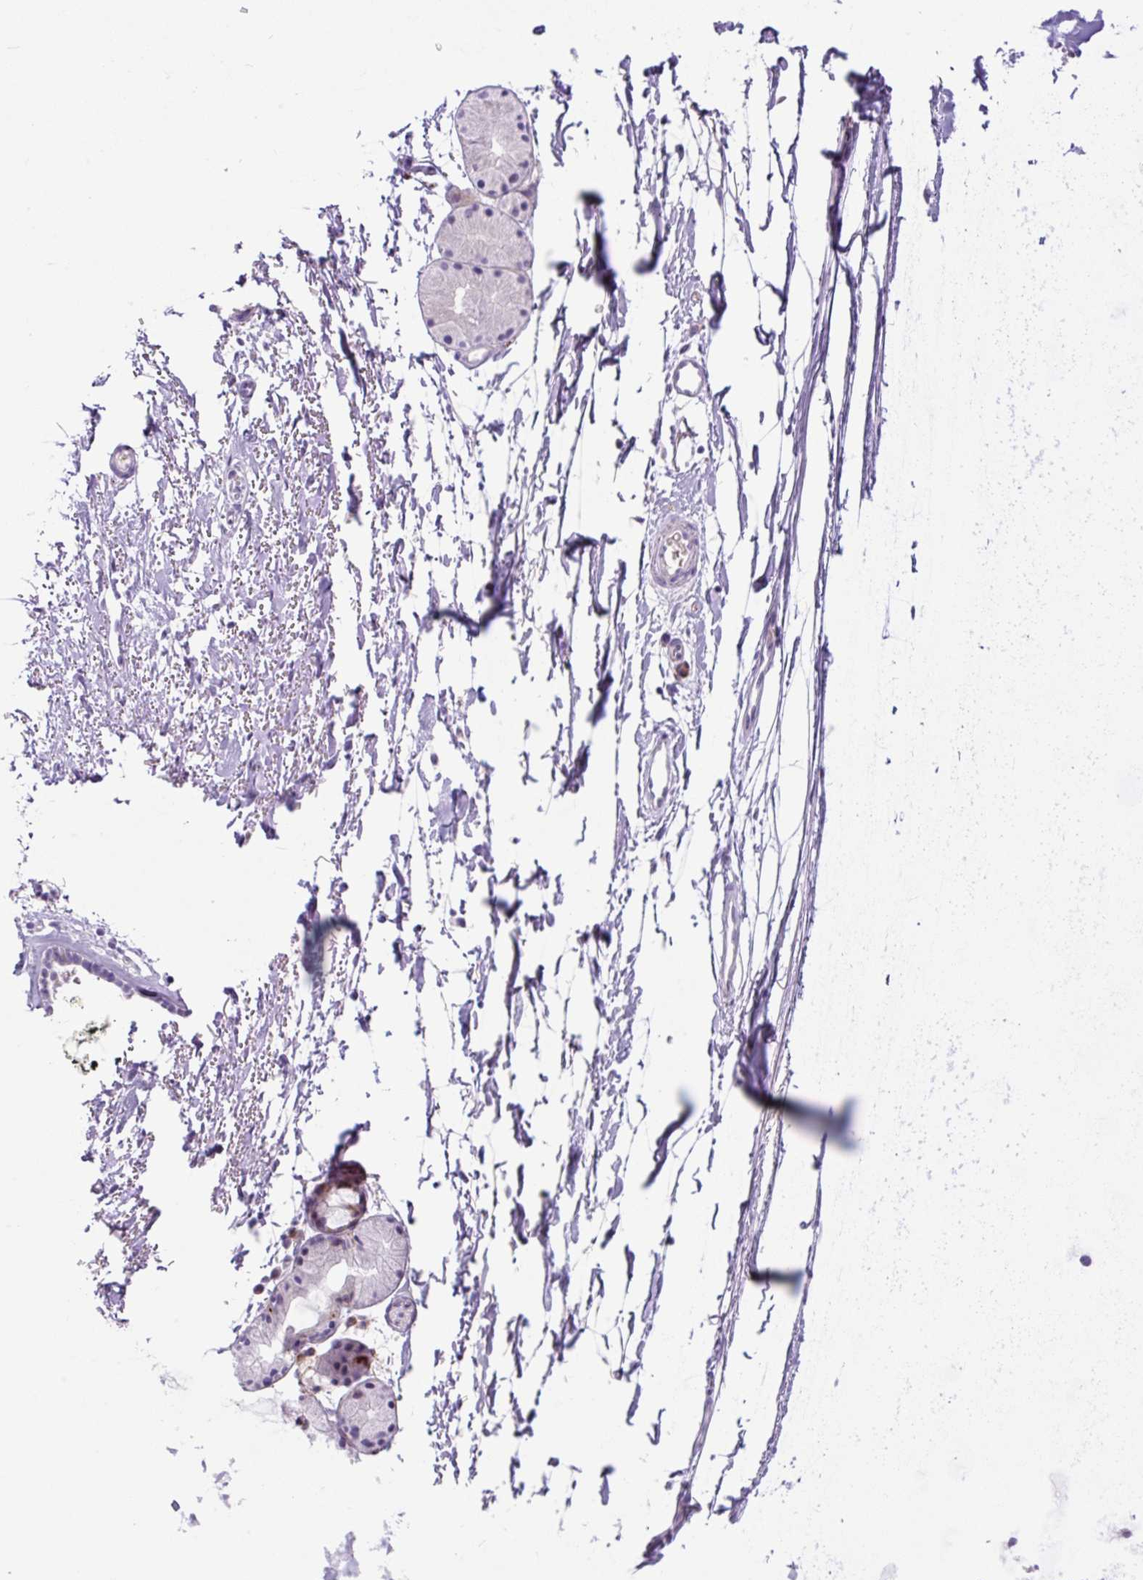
{"staining": {"intensity": "negative", "quantity": "none", "location": "none"}, "tissue": "adipose tissue", "cell_type": "Adipocytes", "image_type": "normal", "snomed": [{"axis": "morphology", "description": "Normal tissue, NOS"}, {"axis": "topography", "description": "Cartilage tissue"}, {"axis": "topography", "description": "Nasopharynx"}], "caption": "High magnification brightfield microscopy of normal adipose tissue stained with DAB (3,3'-diaminobenzidine) (brown) and counterstained with hematoxylin (blue): adipocytes show no significant positivity. (DAB (3,3'-diaminobenzidine) immunohistochemistry (IHC), high magnification).", "gene": "ZNF596", "patient": {"sex": "male", "age": 56}}